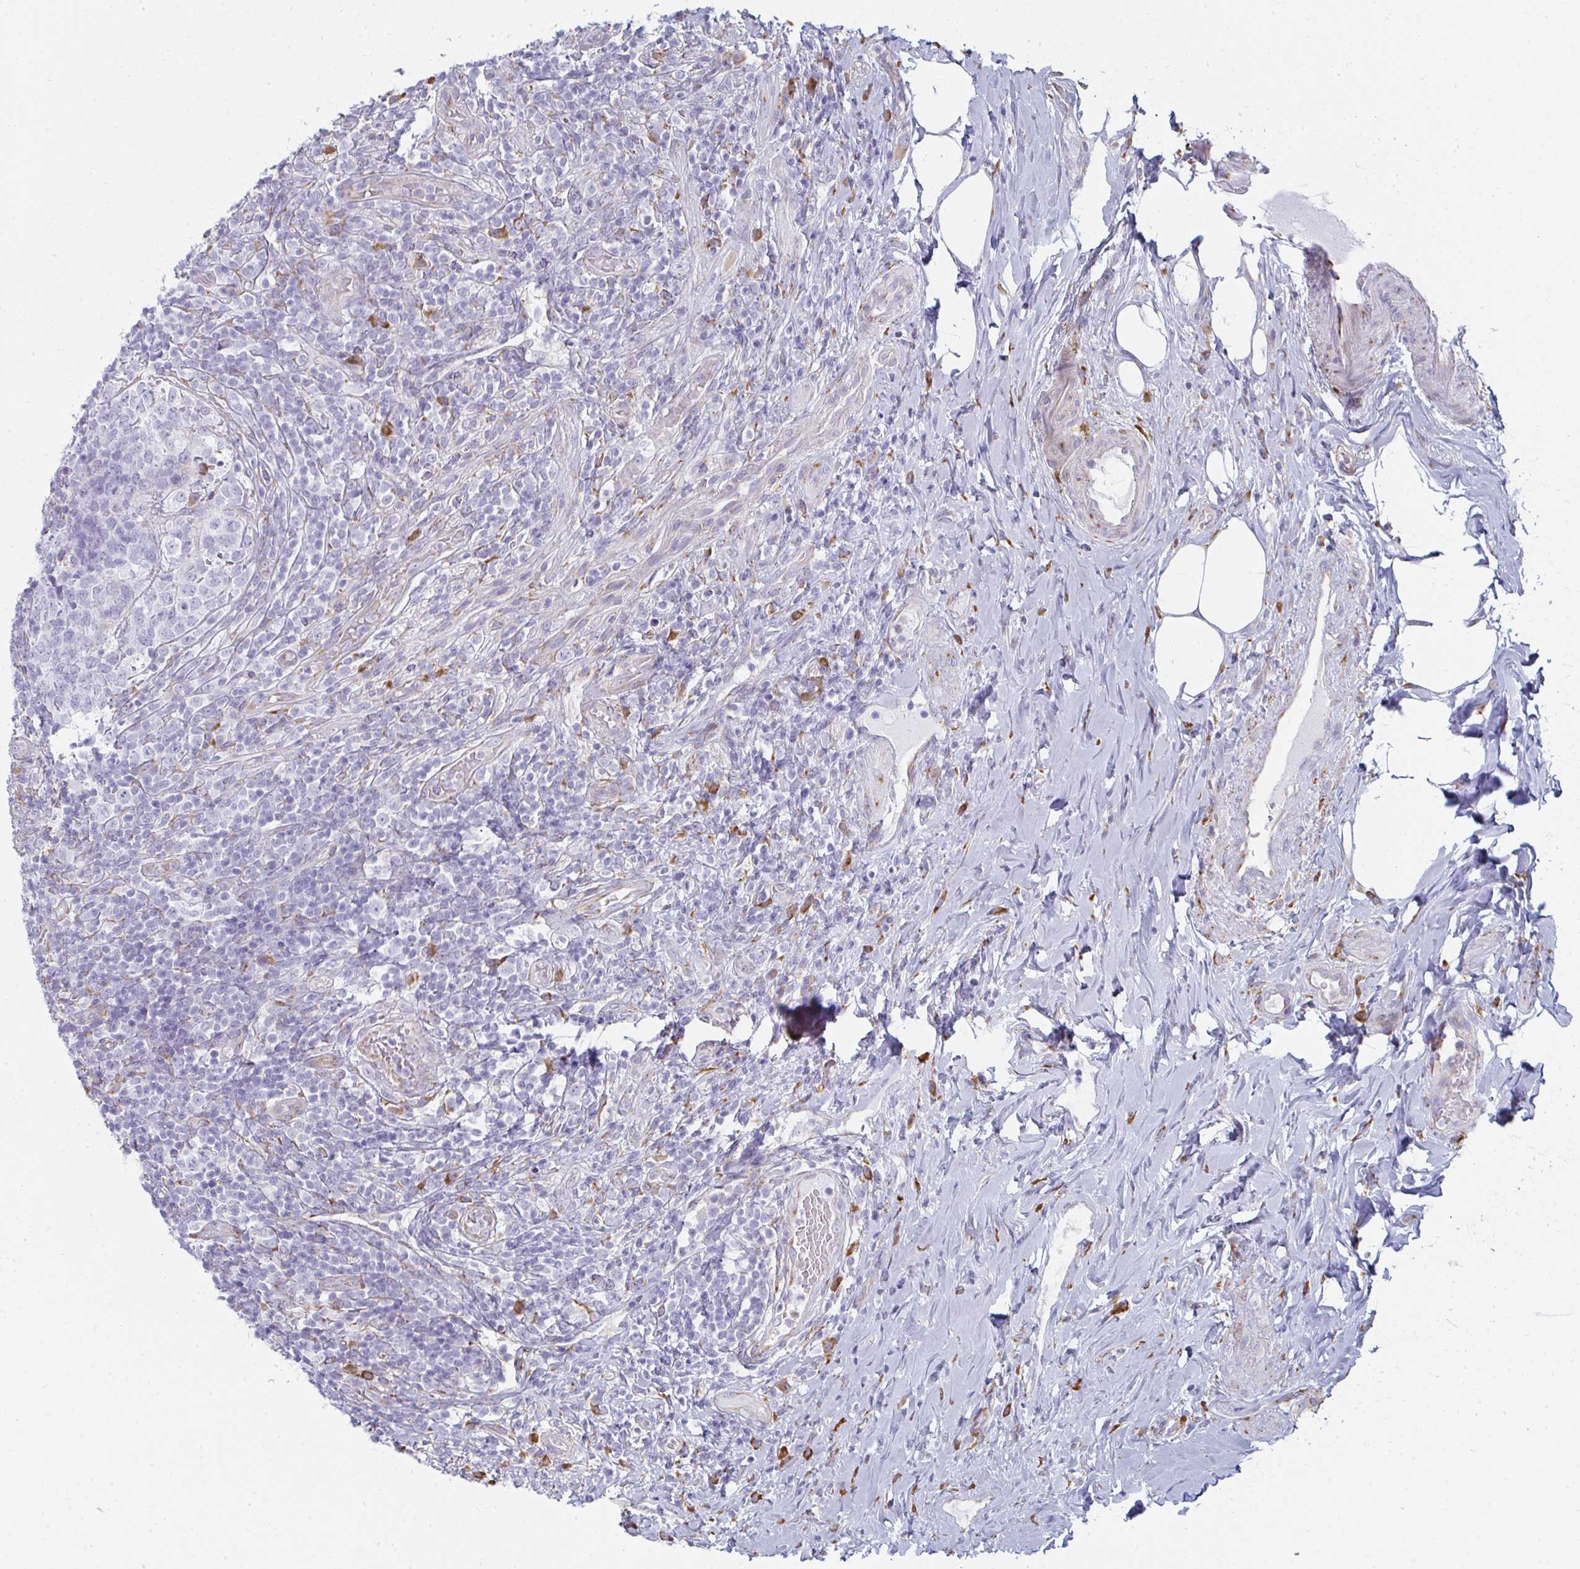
{"staining": {"intensity": "moderate", "quantity": "<25%", "location": "cytoplasmic/membranous"}, "tissue": "appendix", "cell_type": "Glandular cells", "image_type": "normal", "snomed": [{"axis": "morphology", "description": "Normal tissue, NOS"}, {"axis": "topography", "description": "Appendix"}], "caption": "Protein analysis of benign appendix exhibits moderate cytoplasmic/membranous expression in about <25% of glandular cells.", "gene": "SHROOM1", "patient": {"sex": "female", "age": 43}}